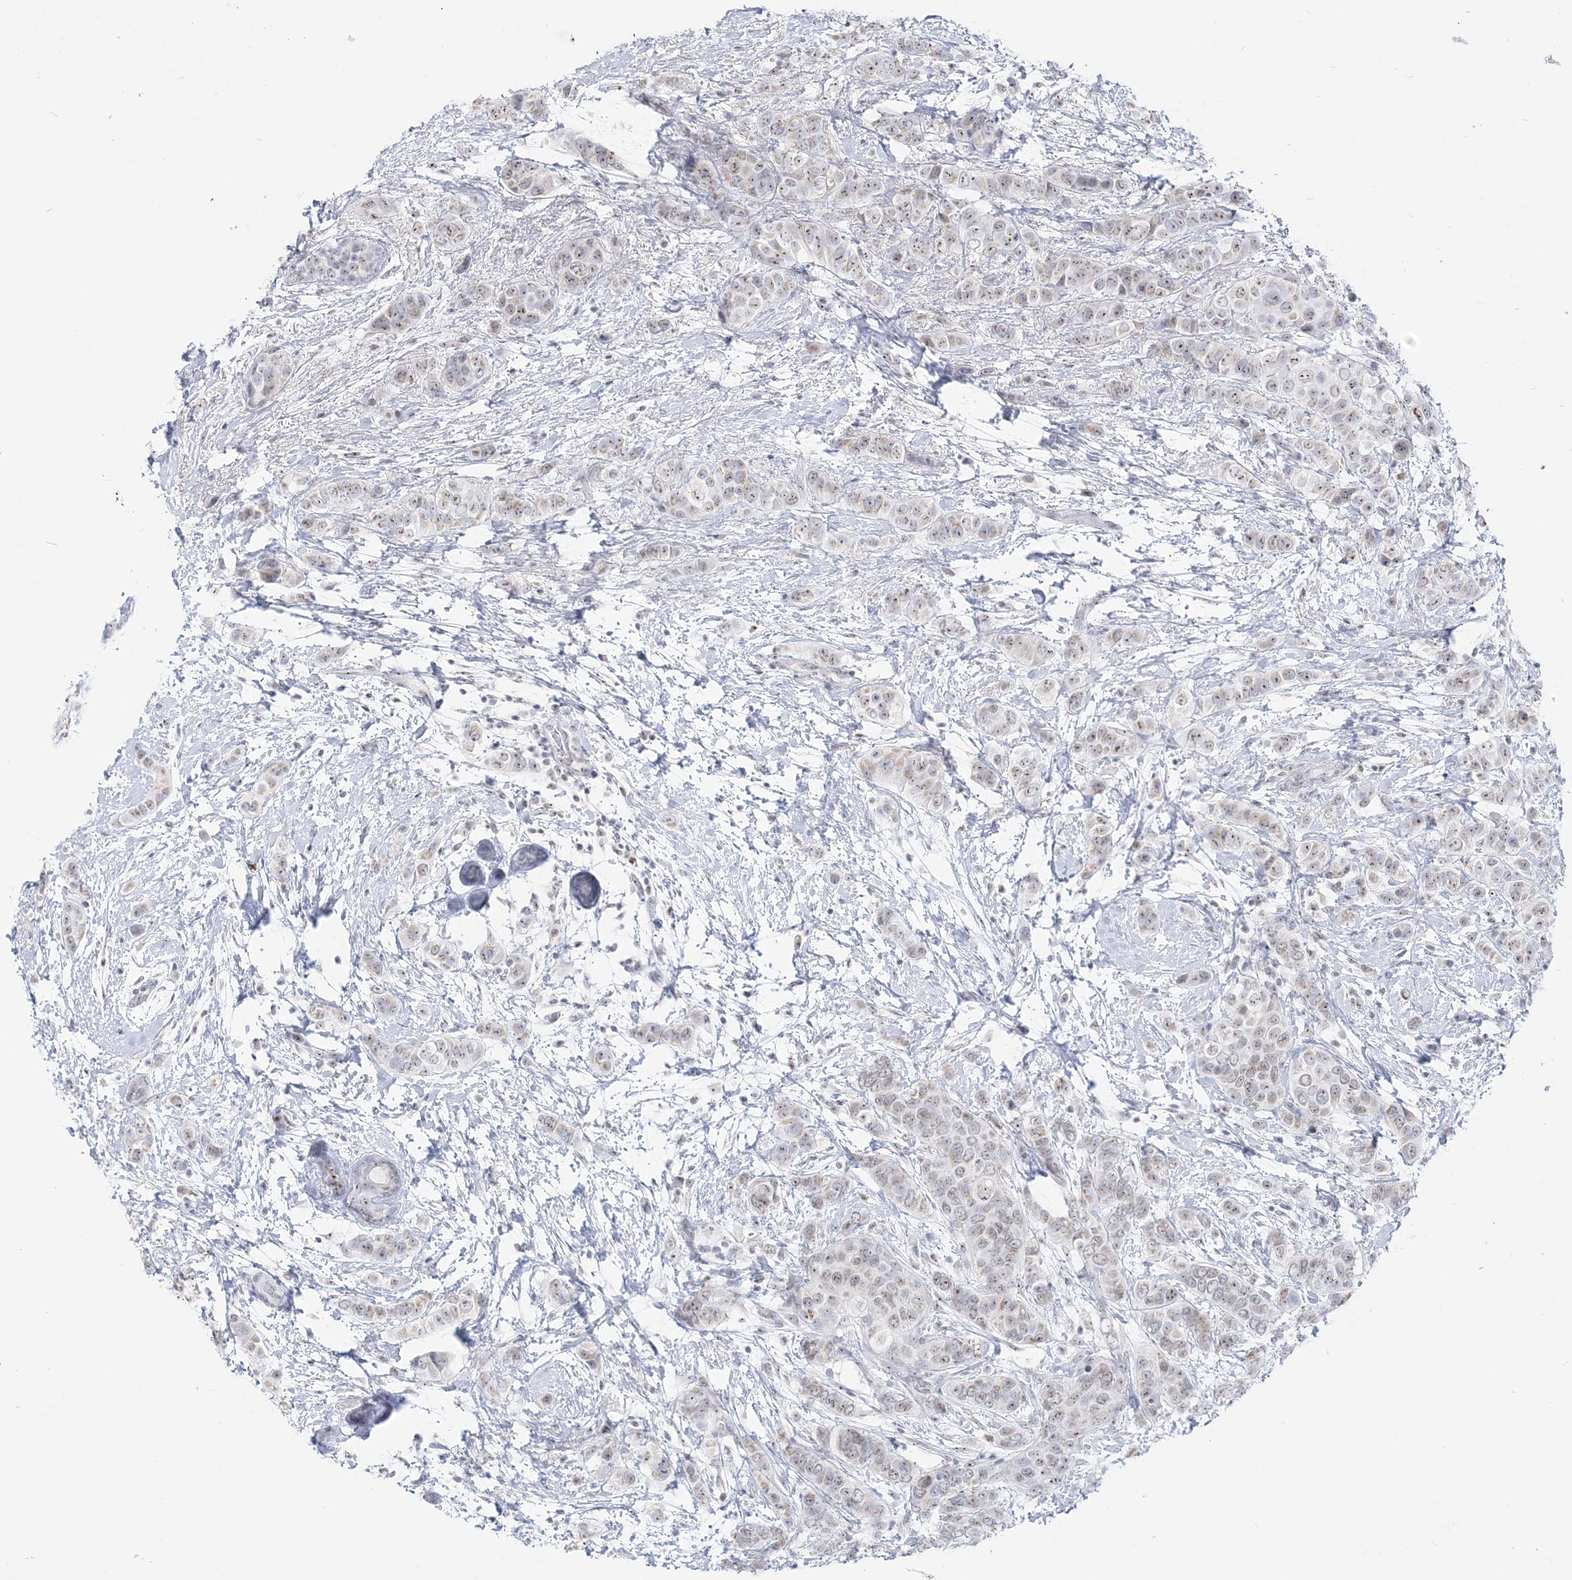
{"staining": {"intensity": "moderate", "quantity": "25%-75%", "location": "nuclear"}, "tissue": "breast cancer", "cell_type": "Tumor cells", "image_type": "cancer", "snomed": [{"axis": "morphology", "description": "Lobular carcinoma"}, {"axis": "topography", "description": "Breast"}], "caption": "Breast cancer stained with a protein marker shows moderate staining in tumor cells.", "gene": "DDX21", "patient": {"sex": "female", "age": 51}}